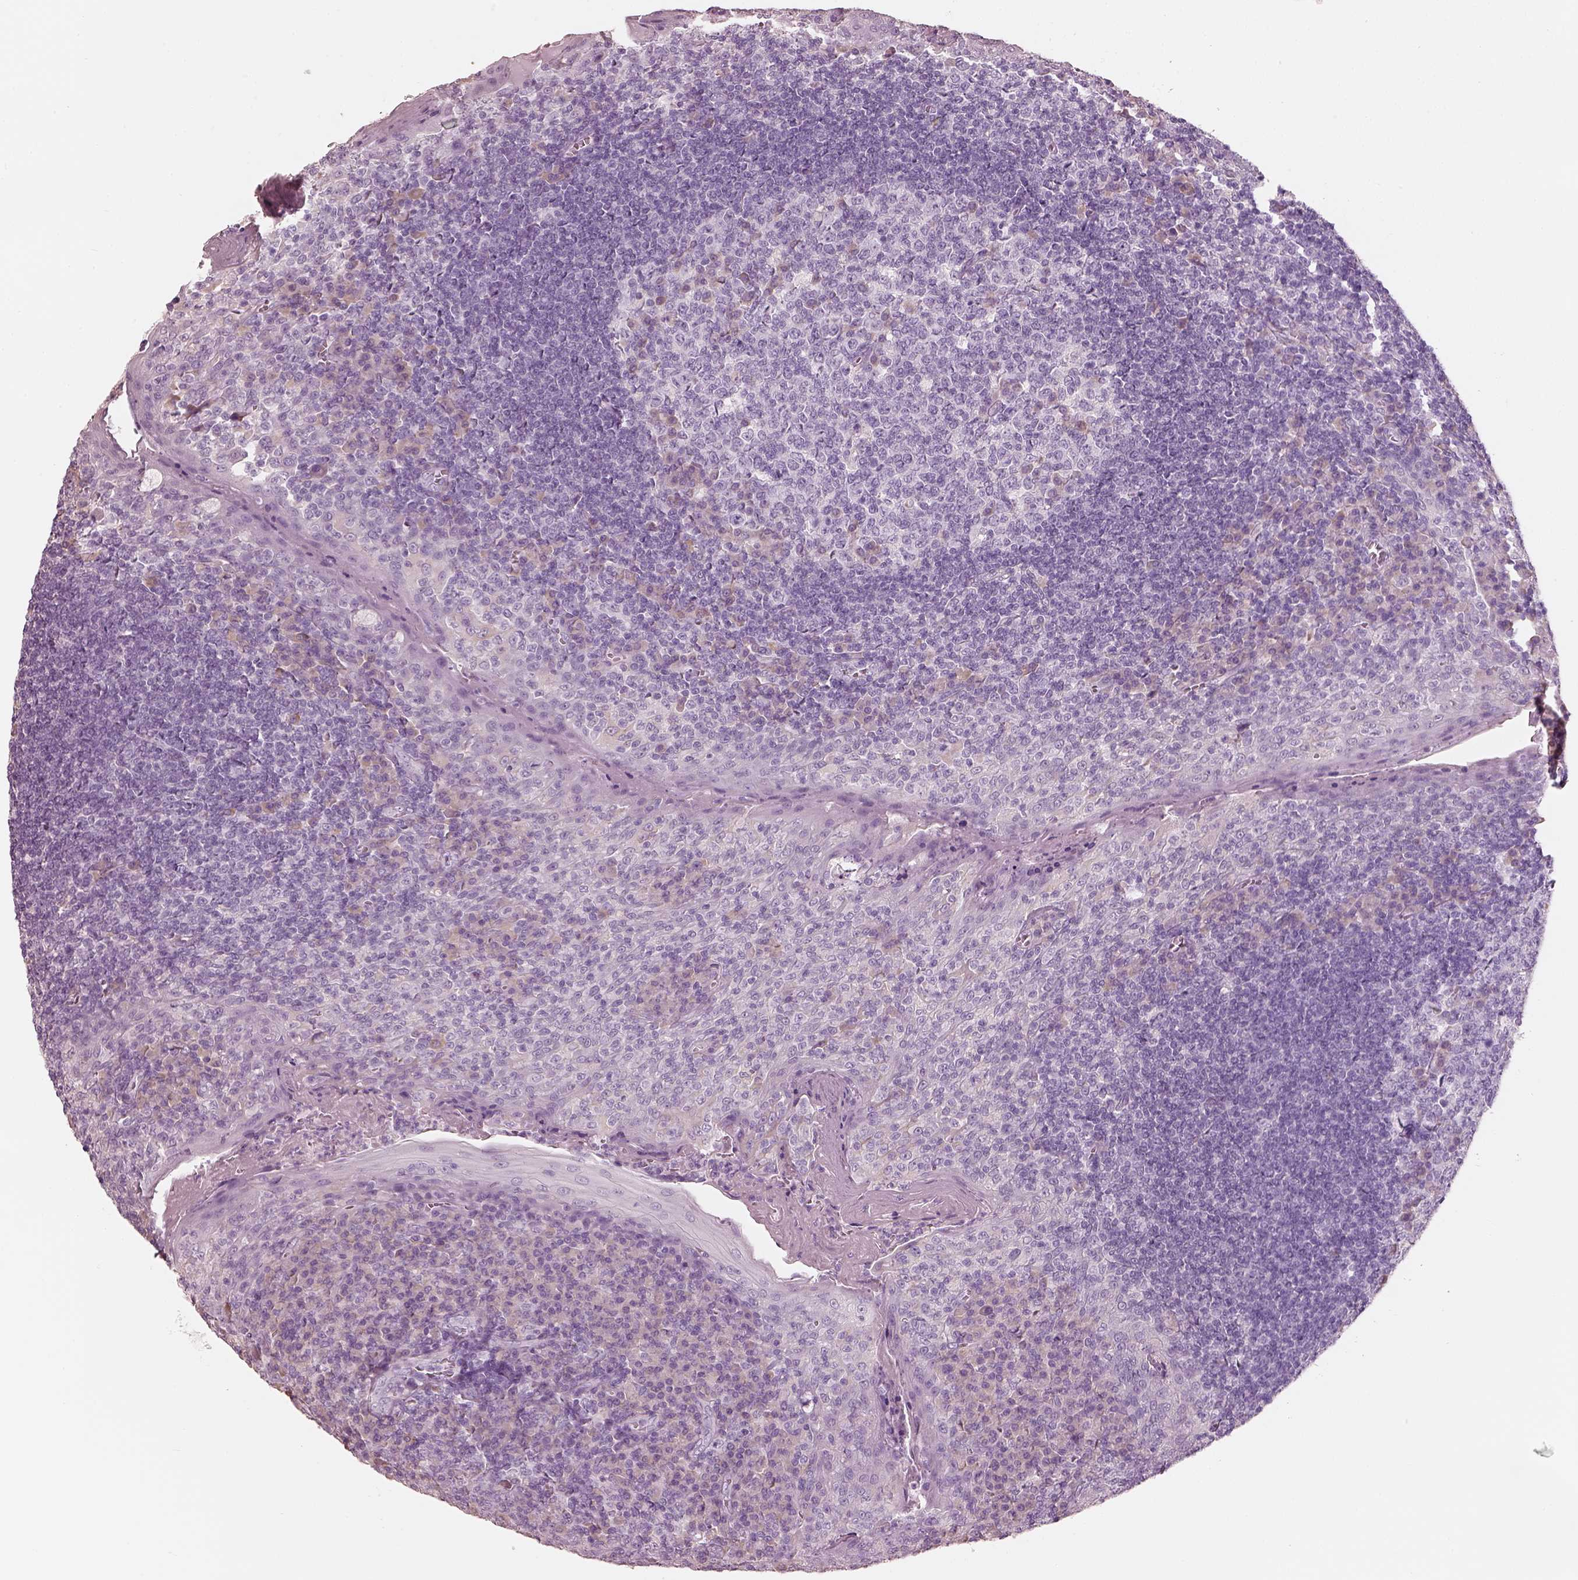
{"staining": {"intensity": "negative", "quantity": "none", "location": "none"}, "tissue": "tonsil", "cell_type": "Germinal center cells", "image_type": "normal", "snomed": [{"axis": "morphology", "description": "Normal tissue, NOS"}, {"axis": "topography", "description": "Tonsil"}], "caption": "Immunohistochemistry (IHC) histopathology image of normal human tonsil stained for a protein (brown), which shows no expression in germinal center cells.", "gene": "PNOC", "patient": {"sex": "female", "age": 13}}